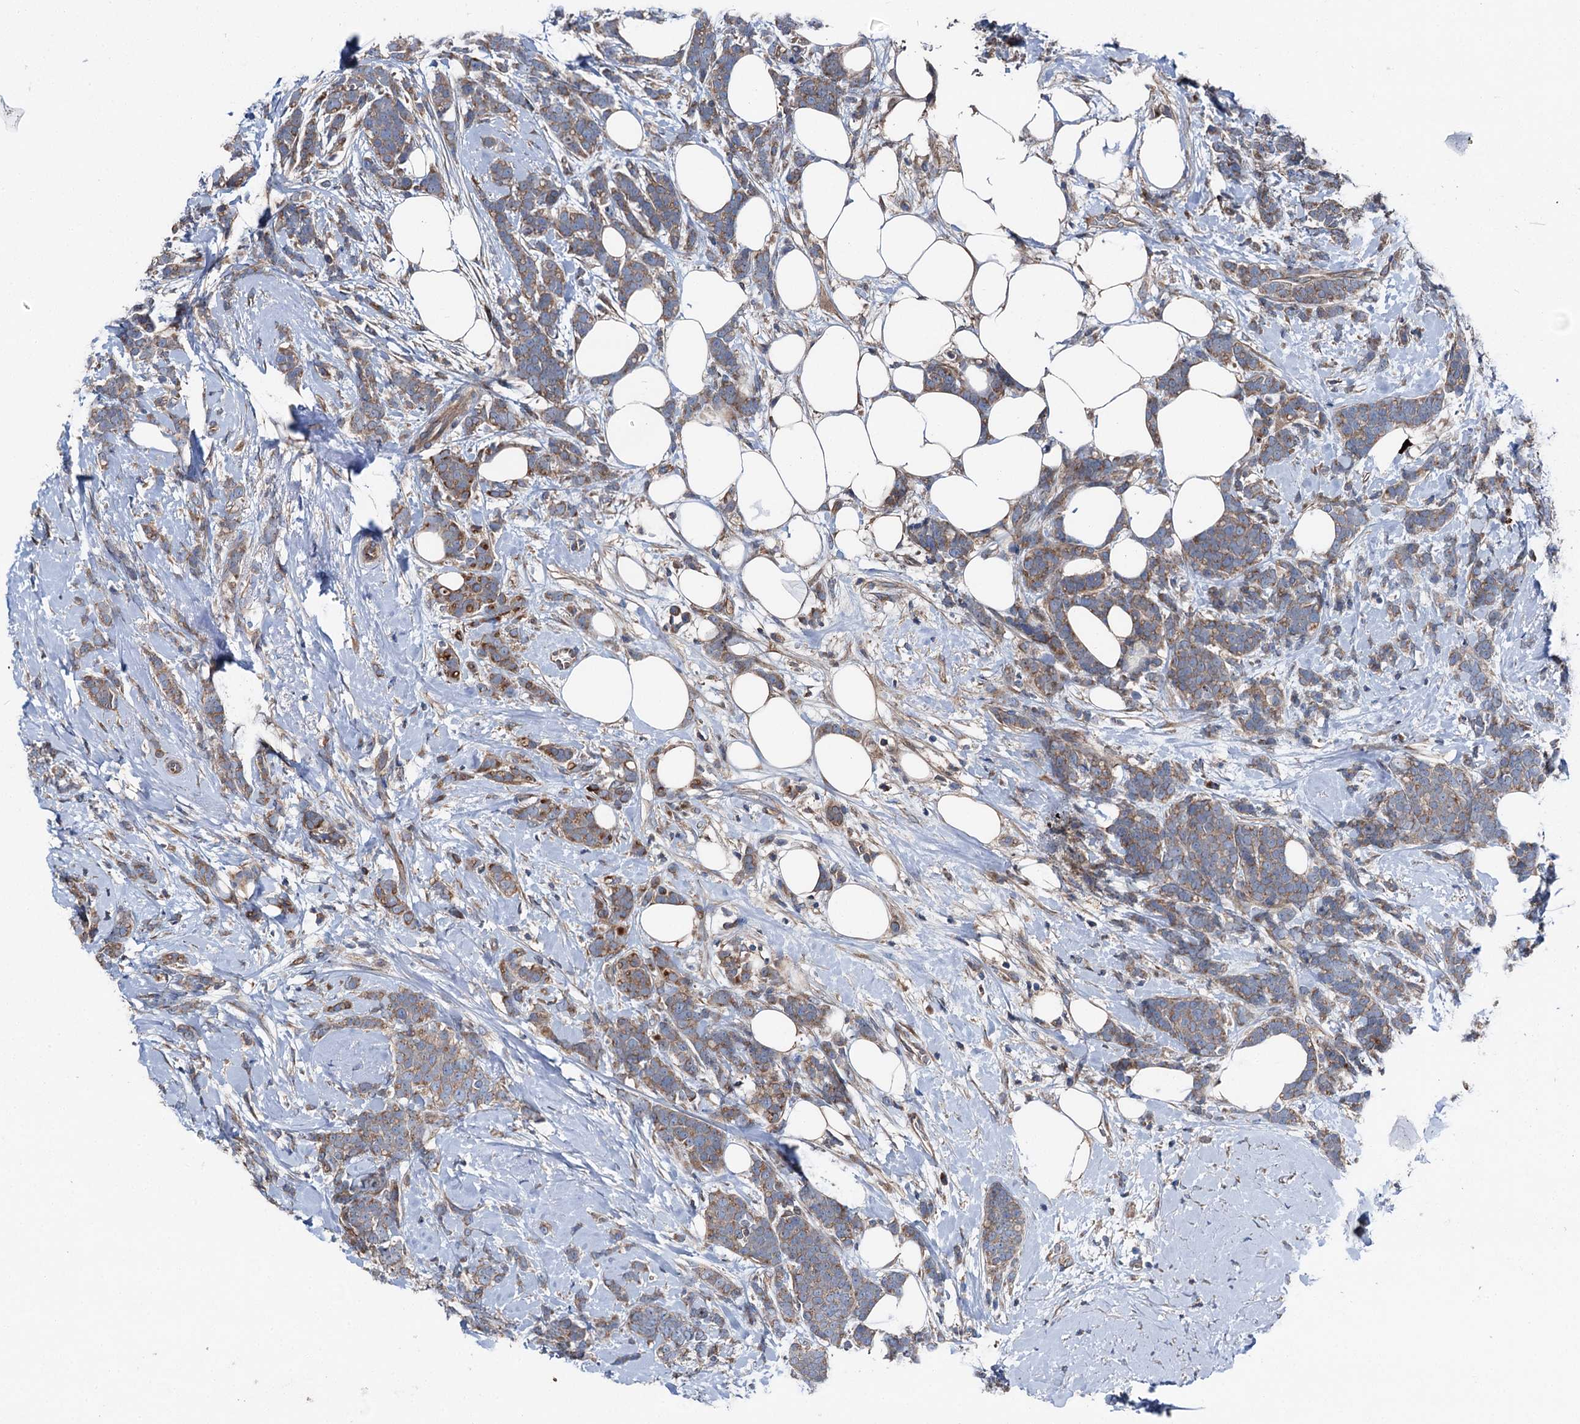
{"staining": {"intensity": "weak", "quantity": ">75%", "location": "cytoplasmic/membranous"}, "tissue": "breast cancer", "cell_type": "Tumor cells", "image_type": "cancer", "snomed": [{"axis": "morphology", "description": "Lobular carcinoma"}, {"axis": "topography", "description": "Breast"}], "caption": "IHC of human breast cancer (lobular carcinoma) demonstrates low levels of weak cytoplasmic/membranous staining in approximately >75% of tumor cells. (brown staining indicates protein expression, while blue staining denotes nuclei).", "gene": "SLC22A25", "patient": {"sex": "female", "age": 58}}